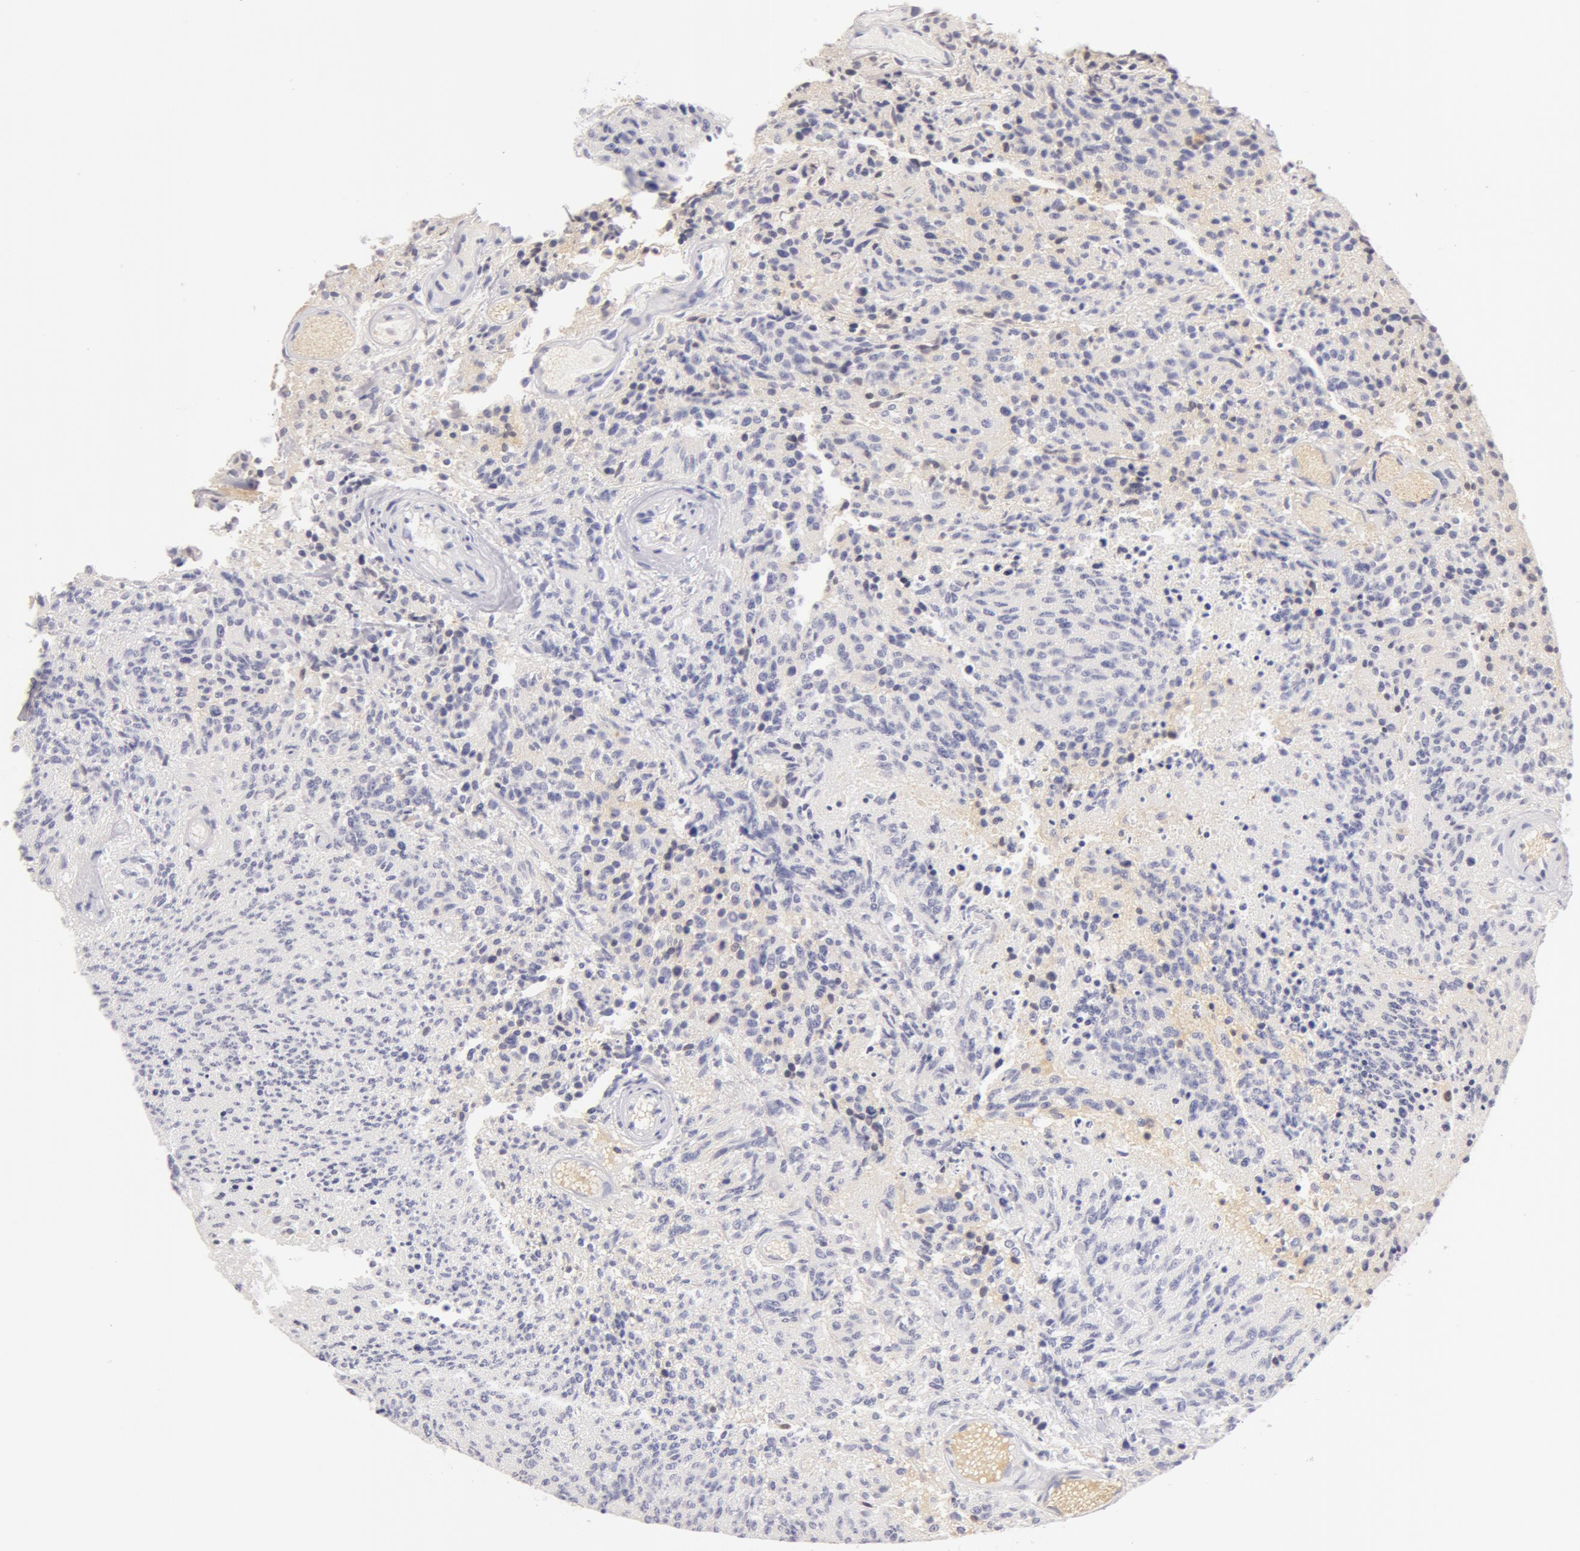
{"staining": {"intensity": "negative", "quantity": "none", "location": "none"}, "tissue": "glioma", "cell_type": "Tumor cells", "image_type": "cancer", "snomed": [{"axis": "morphology", "description": "Glioma, malignant, High grade"}, {"axis": "topography", "description": "Brain"}], "caption": "A high-resolution histopathology image shows immunohistochemistry (IHC) staining of malignant high-grade glioma, which shows no significant expression in tumor cells.", "gene": "AHSG", "patient": {"sex": "male", "age": 36}}